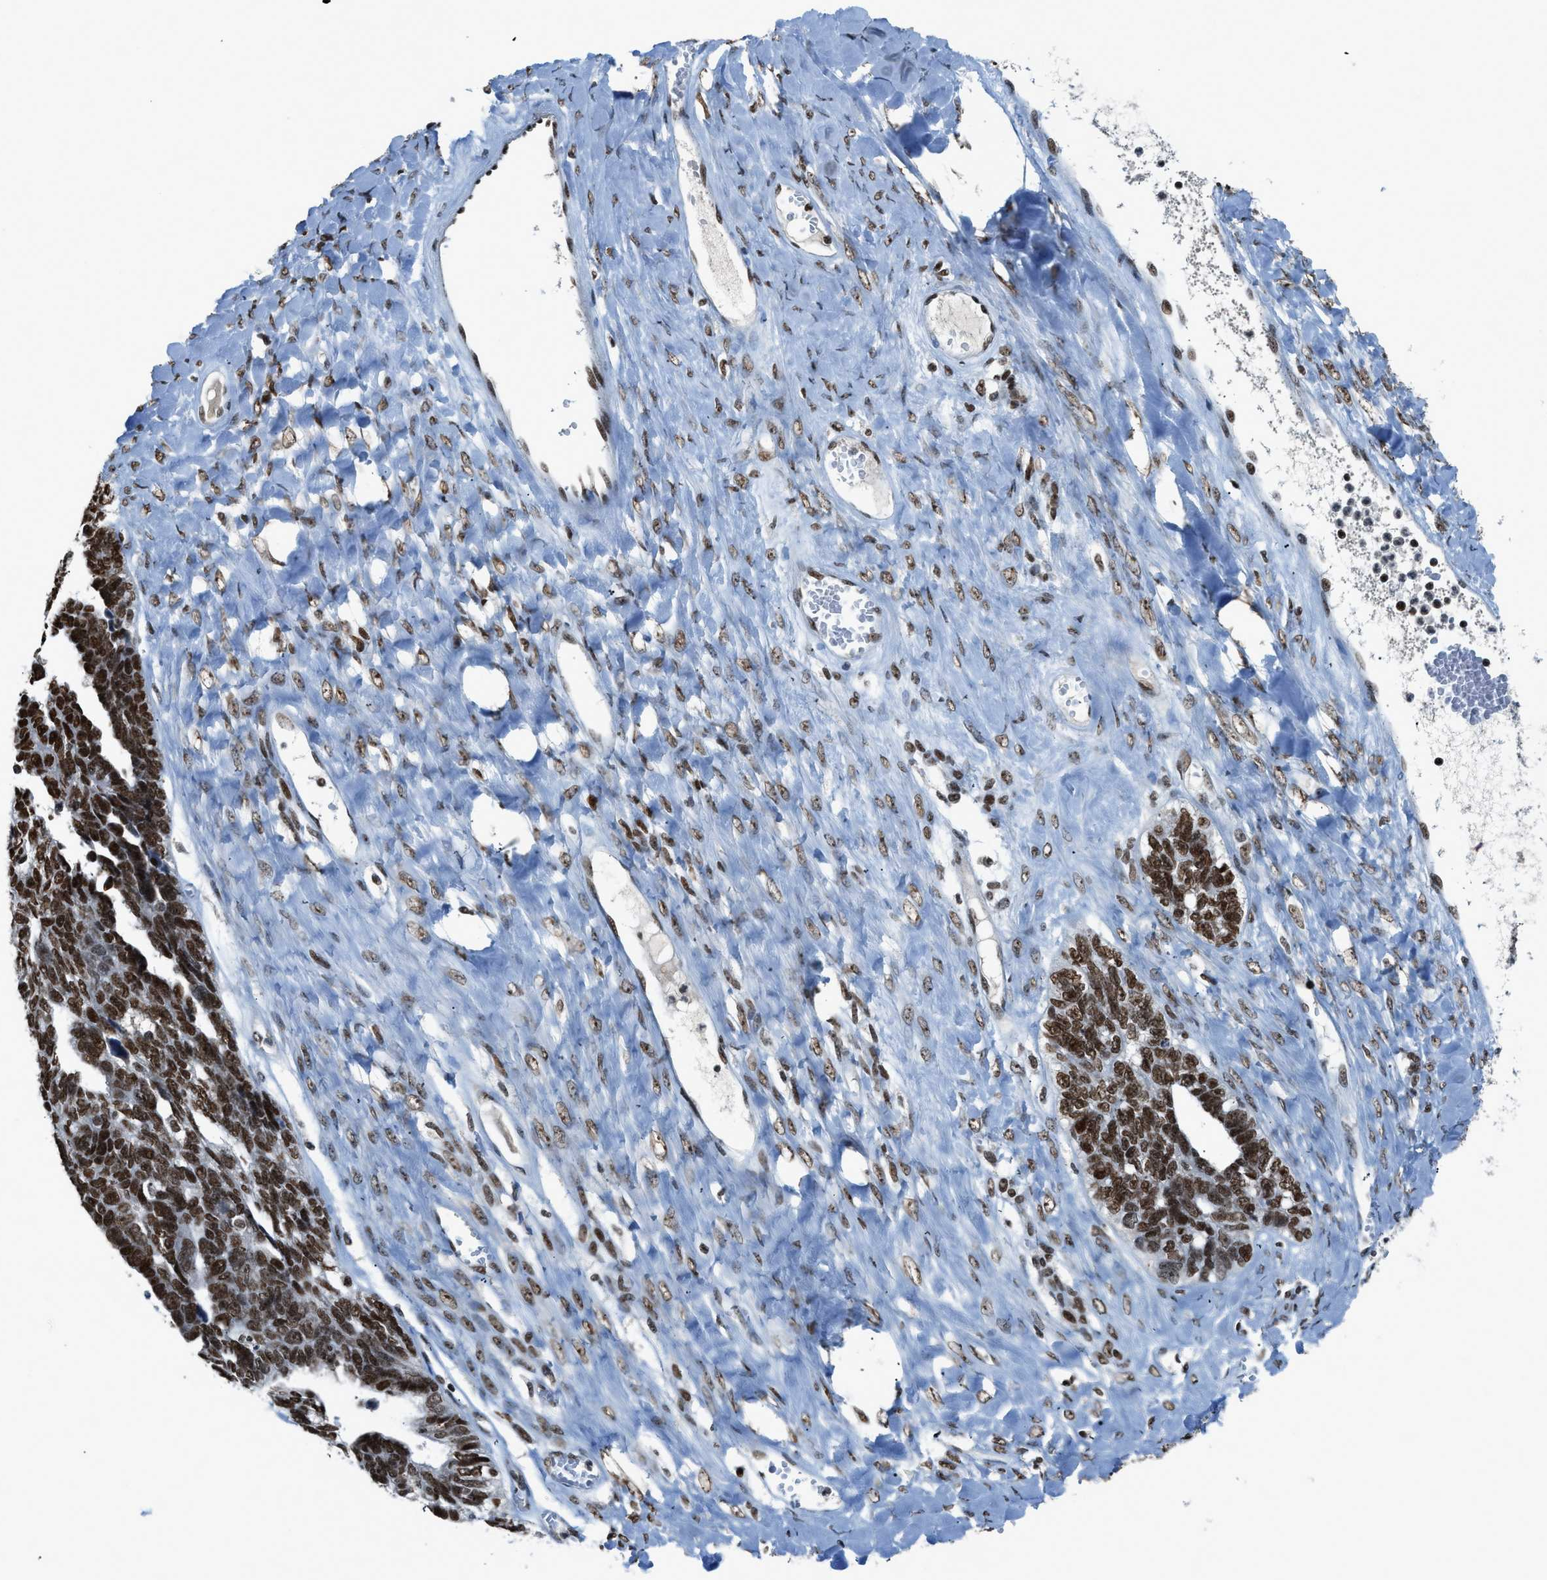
{"staining": {"intensity": "strong", "quantity": ">75%", "location": "nuclear"}, "tissue": "ovarian cancer", "cell_type": "Tumor cells", "image_type": "cancer", "snomed": [{"axis": "morphology", "description": "Cystadenocarcinoma, serous, NOS"}, {"axis": "topography", "description": "Ovary"}], "caption": "Ovarian cancer stained with DAB immunohistochemistry (IHC) shows high levels of strong nuclear staining in about >75% of tumor cells. The protein is shown in brown color, while the nuclei are stained blue.", "gene": "RAD51B", "patient": {"sex": "female", "age": 79}}